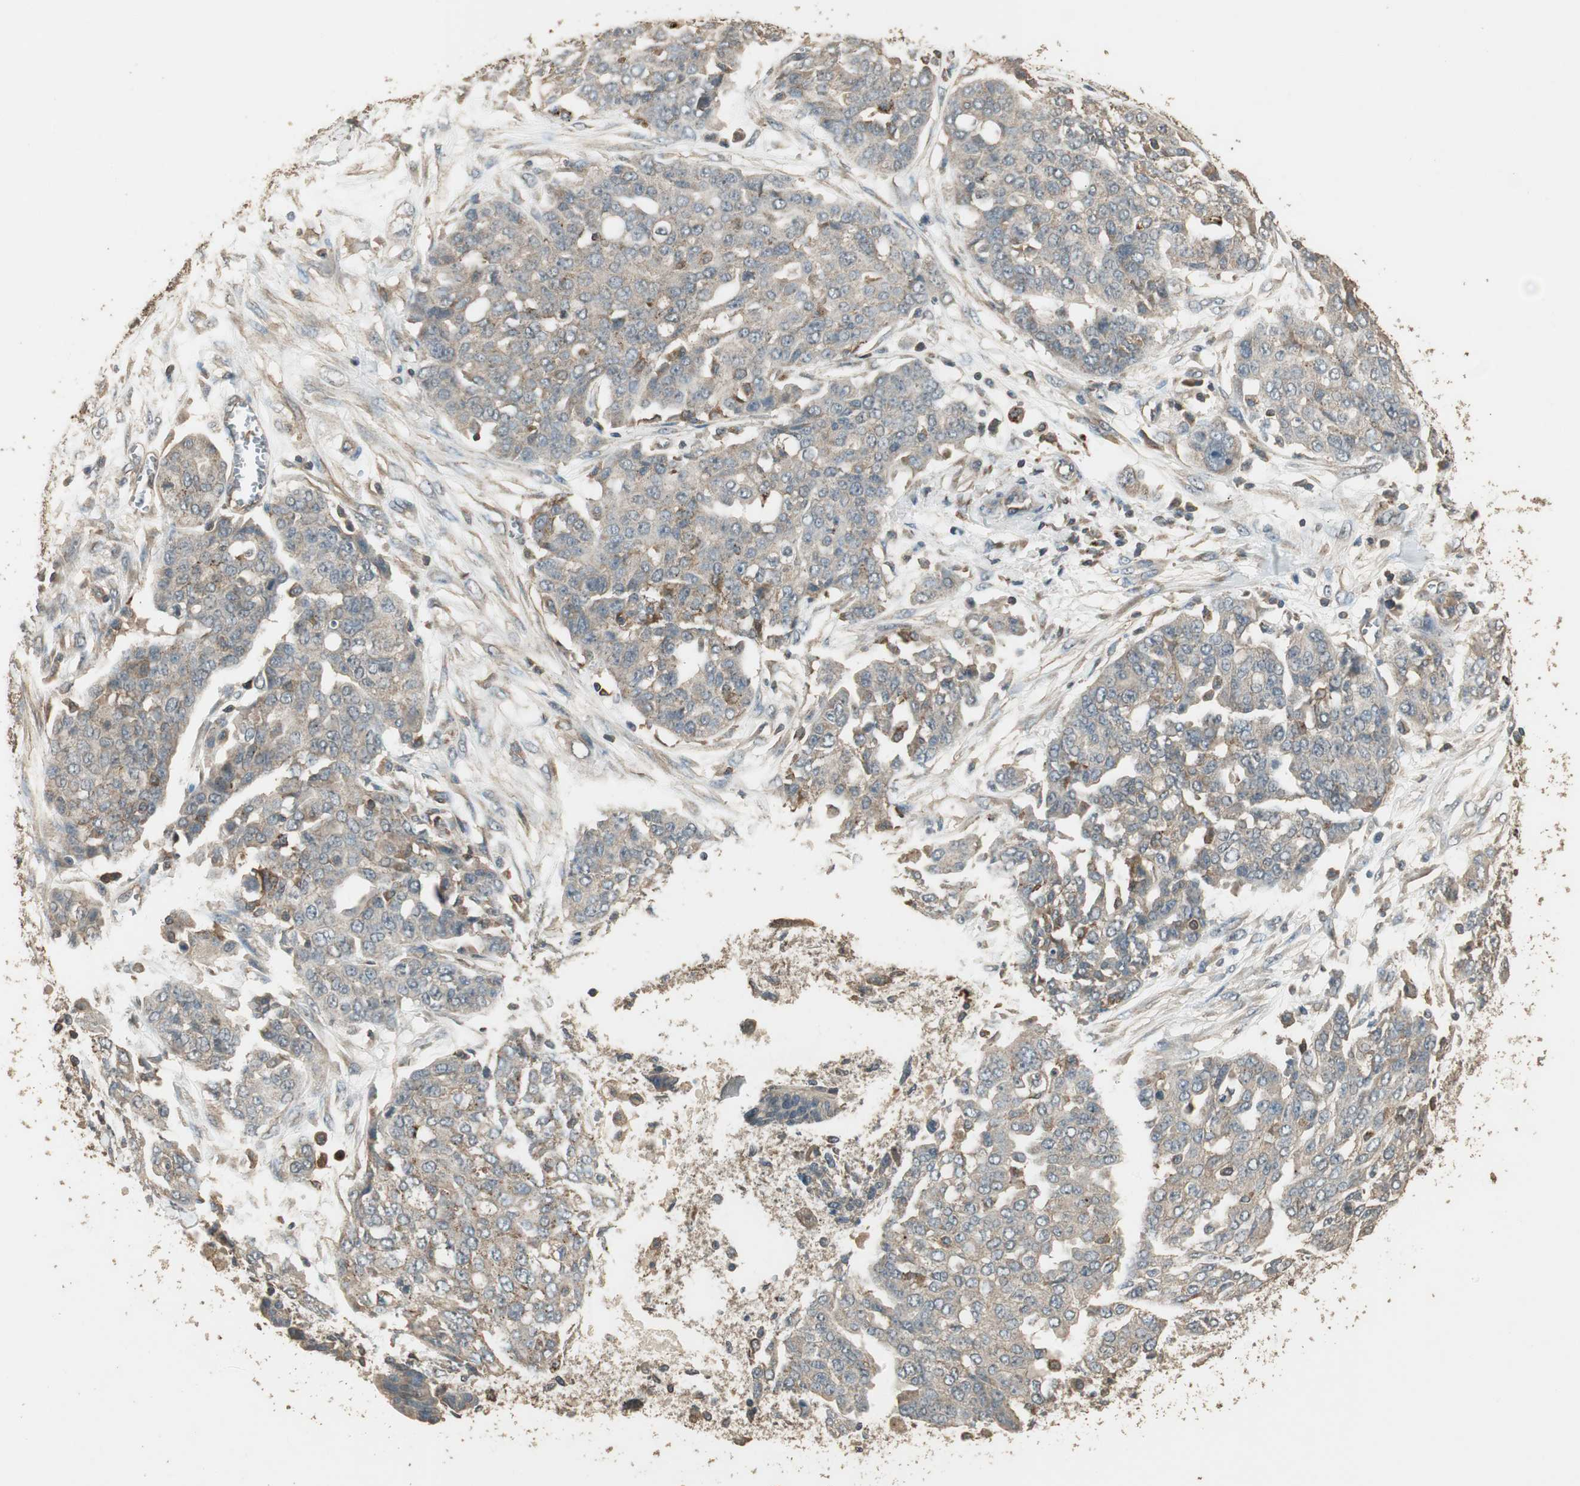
{"staining": {"intensity": "weak", "quantity": "<25%", "location": "cytoplasmic/membranous"}, "tissue": "ovarian cancer", "cell_type": "Tumor cells", "image_type": "cancer", "snomed": [{"axis": "morphology", "description": "Cystadenocarcinoma, serous, NOS"}, {"axis": "topography", "description": "Soft tissue"}, {"axis": "topography", "description": "Ovary"}], "caption": "DAB (3,3'-diaminobenzidine) immunohistochemical staining of ovarian serous cystadenocarcinoma shows no significant expression in tumor cells. (Stains: DAB immunohistochemistry with hematoxylin counter stain, Microscopy: brightfield microscopy at high magnification).", "gene": "USP2", "patient": {"sex": "female", "age": 57}}